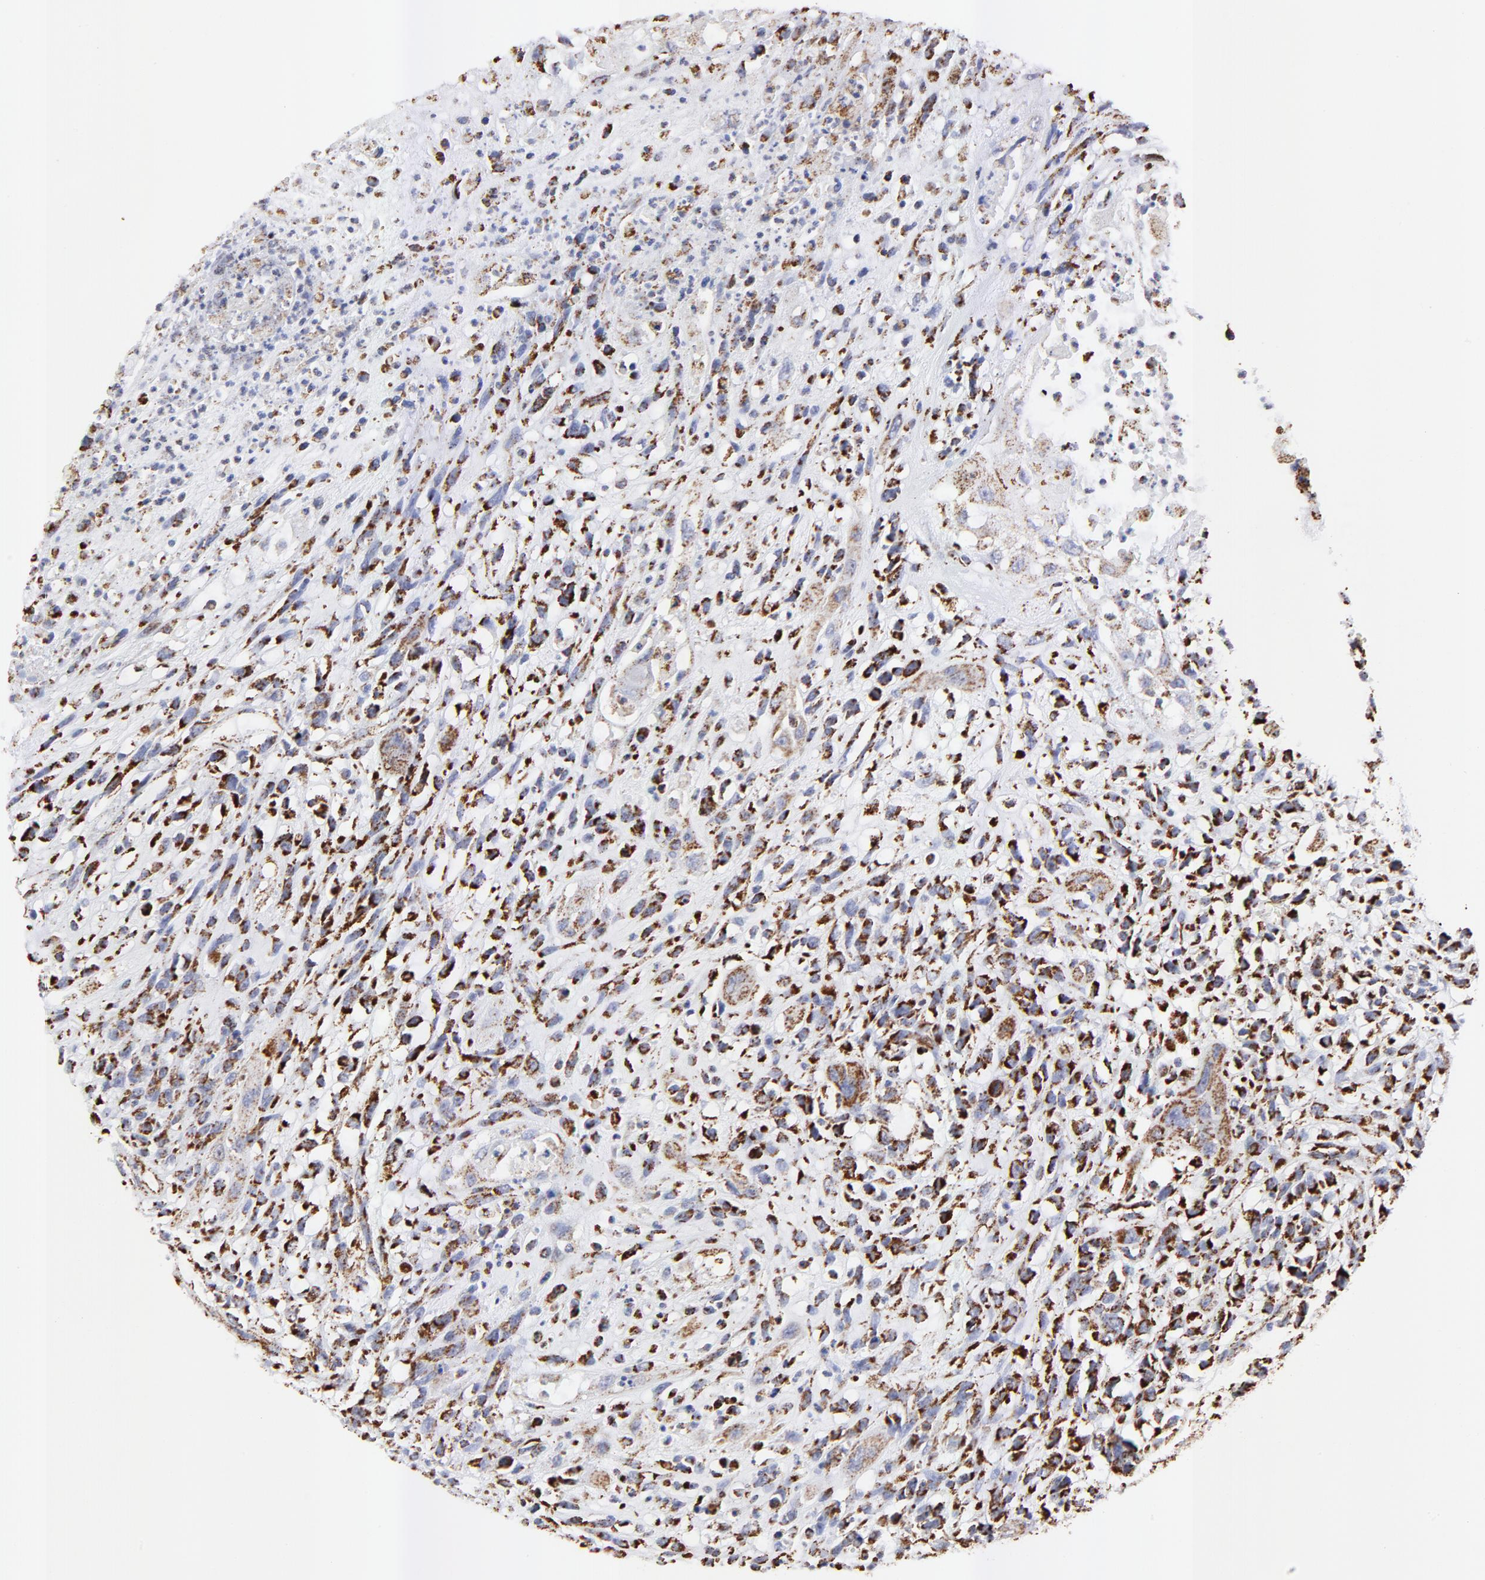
{"staining": {"intensity": "strong", "quantity": ">75%", "location": "cytoplasmic/membranous"}, "tissue": "head and neck cancer", "cell_type": "Tumor cells", "image_type": "cancer", "snomed": [{"axis": "morphology", "description": "Necrosis, NOS"}, {"axis": "morphology", "description": "Neoplasm, malignant, NOS"}, {"axis": "topography", "description": "Salivary gland"}, {"axis": "topography", "description": "Head-Neck"}], "caption": "Human neoplasm (malignant) (head and neck) stained with a protein marker demonstrates strong staining in tumor cells.", "gene": "COX4I1", "patient": {"sex": "male", "age": 43}}